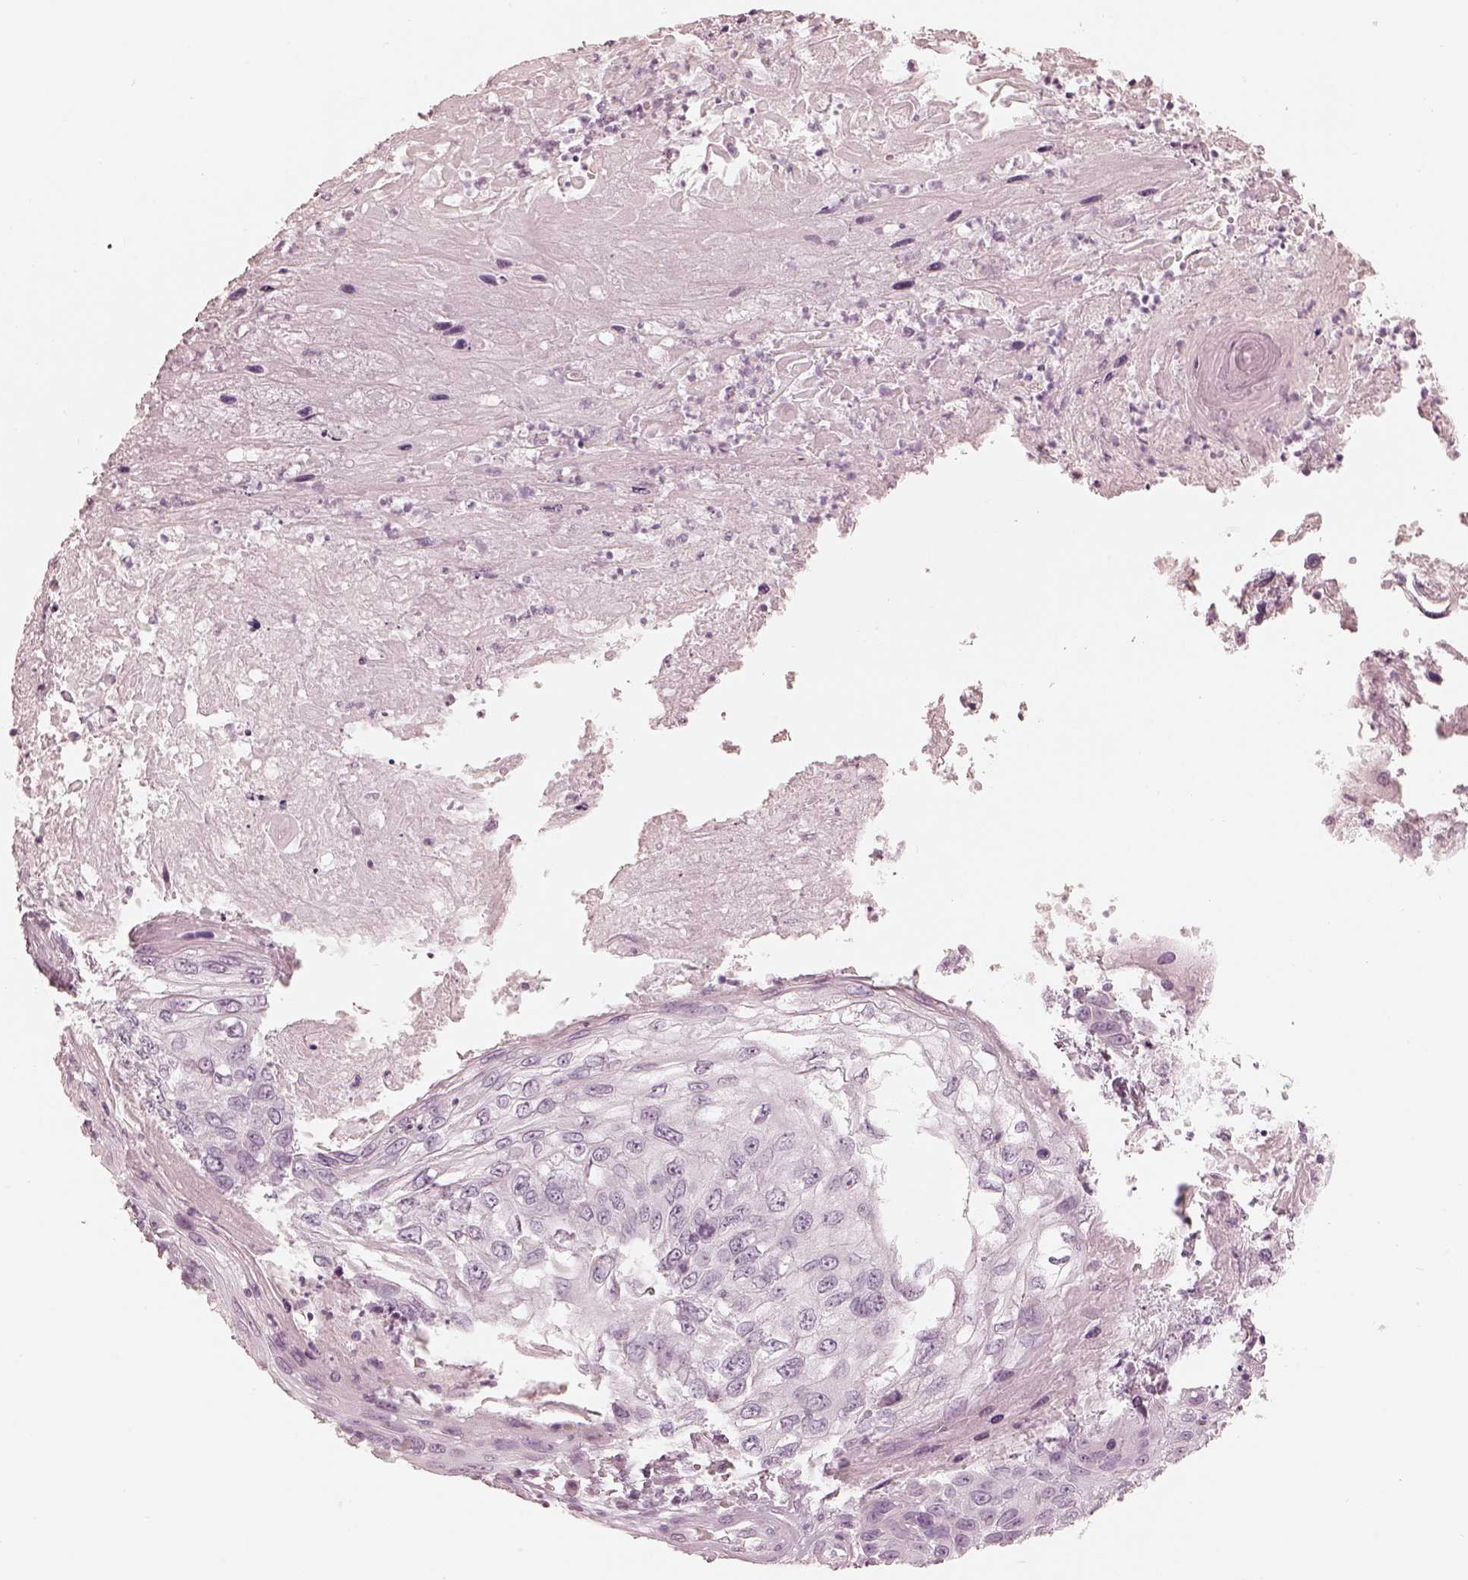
{"staining": {"intensity": "negative", "quantity": "none", "location": "none"}, "tissue": "skin cancer", "cell_type": "Tumor cells", "image_type": "cancer", "snomed": [{"axis": "morphology", "description": "Squamous cell carcinoma, NOS"}, {"axis": "topography", "description": "Skin"}], "caption": "An IHC micrograph of skin cancer (squamous cell carcinoma) is shown. There is no staining in tumor cells of skin cancer (squamous cell carcinoma).", "gene": "CALR3", "patient": {"sex": "male", "age": 92}}